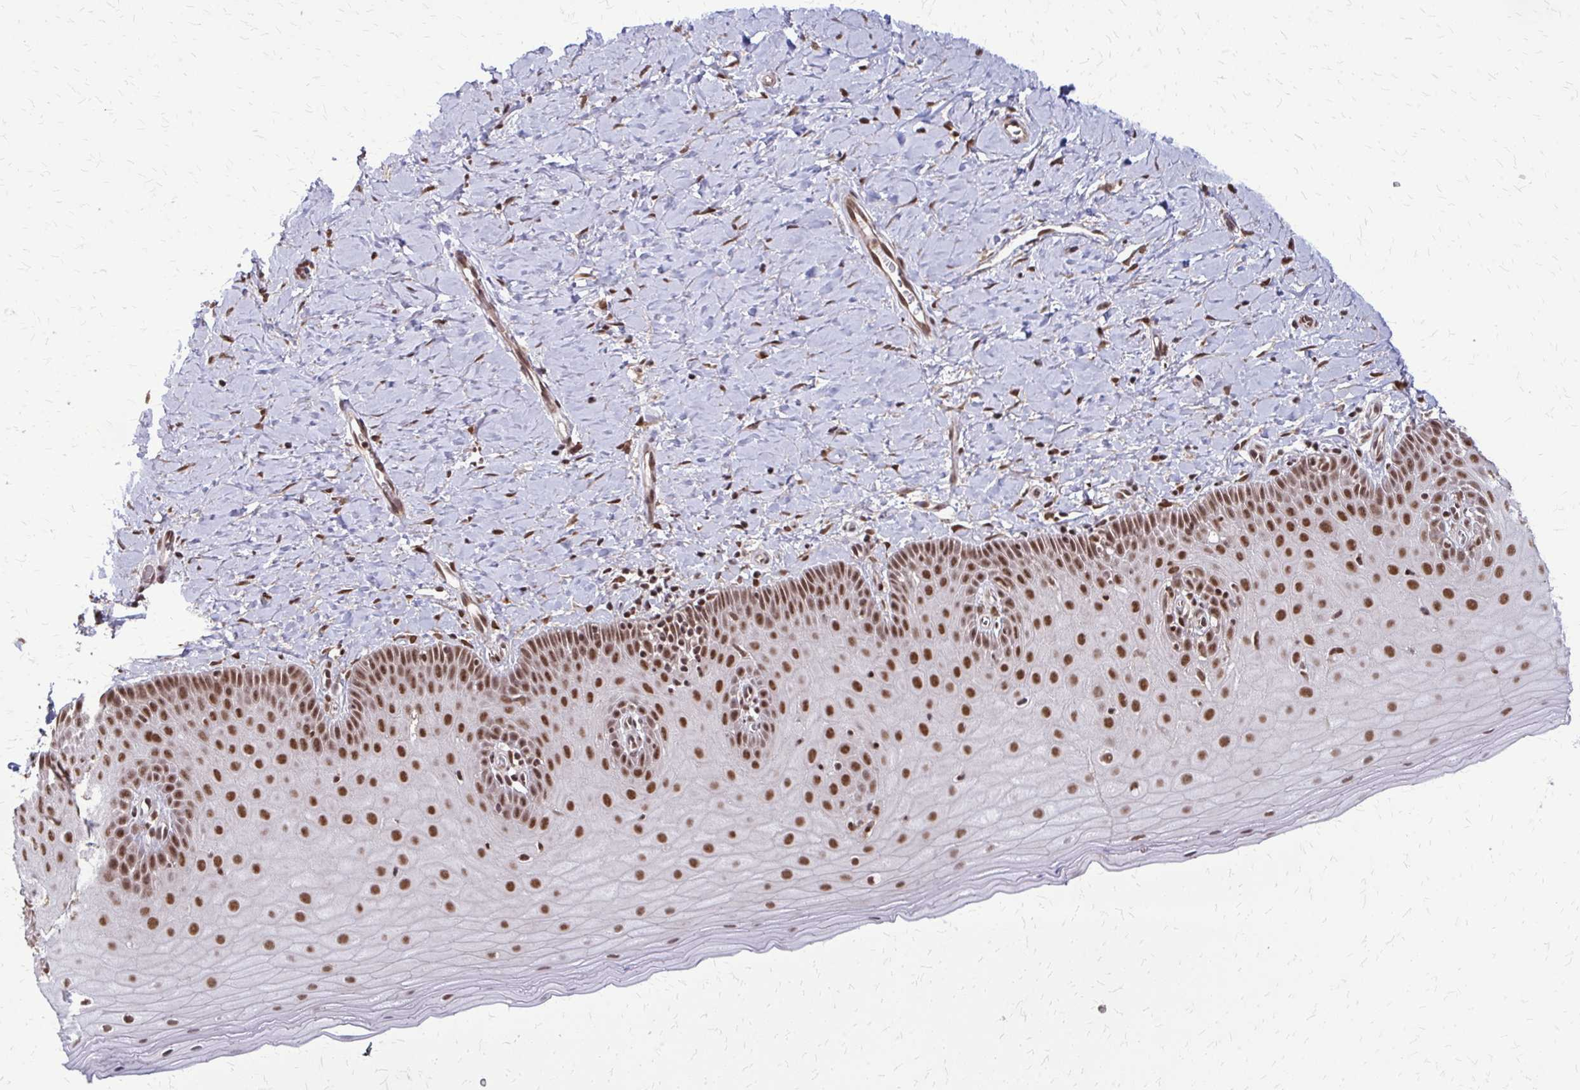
{"staining": {"intensity": "moderate", "quantity": ">75%", "location": "nuclear"}, "tissue": "cervix", "cell_type": "Glandular cells", "image_type": "normal", "snomed": [{"axis": "morphology", "description": "Normal tissue, NOS"}, {"axis": "topography", "description": "Cervix"}], "caption": "Glandular cells show medium levels of moderate nuclear expression in approximately >75% of cells in unremarkable cervix. (DAB IHC with brightfield microscopy, high magnification).", "gene": "HDAC3", "patient": {"sex": "female", "age": 37}}